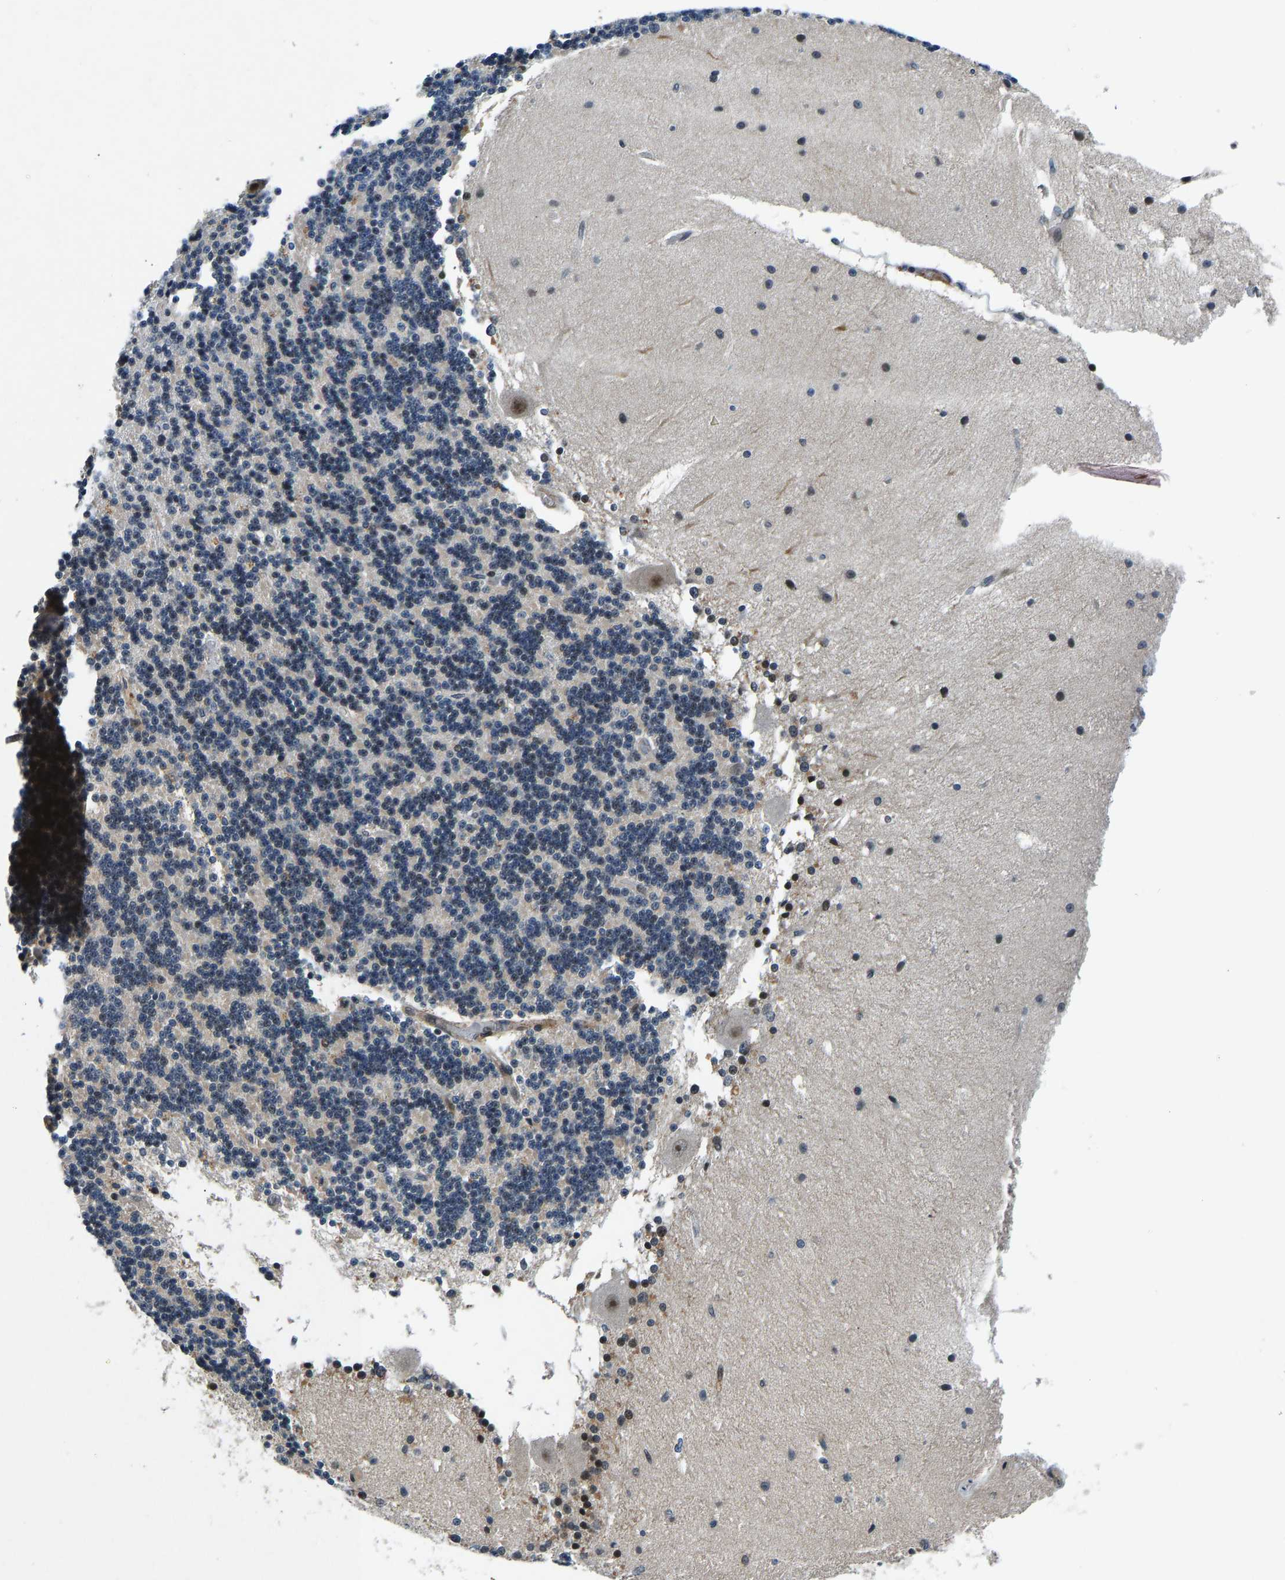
{"staining": {"intensity": "moderate", "quantity": "<25%", "location": "nuclear"}, "tissue": "cerebellum", "cell_type": "Cells in granular layer", "image_type": "normal", "snomed": [{"axis": "morphology", "description": "Normal tissue, NOS"}, {"axis": "topography", "description": "Cerebellum"}], "caption": "Approximately <25% of cells in granular layer in benign human cerebellum exhibit moderate nuclear protein staining as visualized by brown immunohistochemical staining.", "gene": "RLIM", "patient": {"sex": "female", "age": 54}}